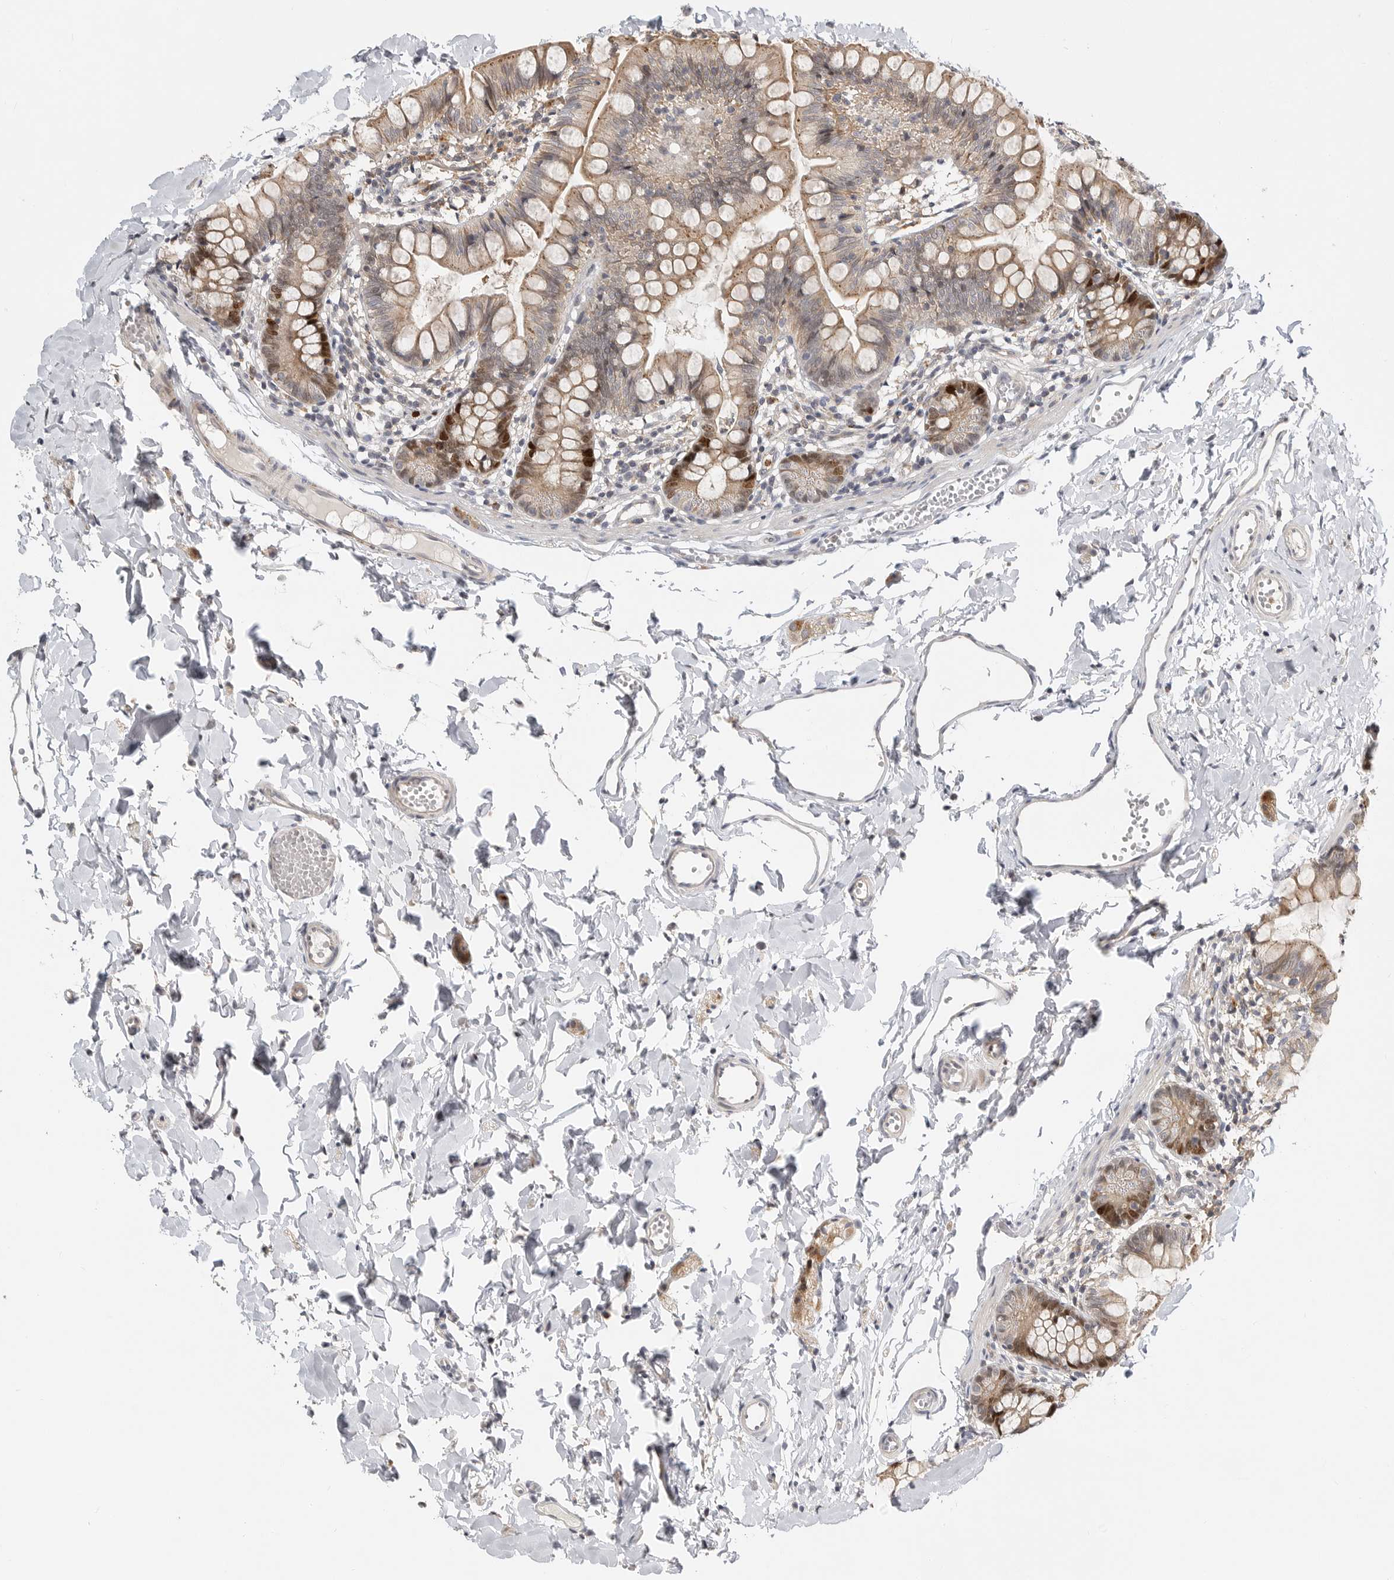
{"staining": {"intensity": "moderate", "quantity": ">75%", "location": "cytoplasmic/membranous,nuclear"}, "tissue": "small intestine", "cell_type": "Glandular cells", "image_type": "normal", "snomed": [{"axis": "morphology", "description": "Normal tissue, NOS"}, {"axis": "topography", "description": "Small intestine"}], "caption": "A high-resolution histopathology image shows immunohistochemistry staining of unremarkable small intestine, which demonstrates moderate cytoplasmic/membranous,nuclear positivity in approximately >75% of glandular cells. Immunohistochemistry (ihc) stains the protein of interest in brown and the nuclei are stained blue.", "gene": "CSNK1G3", "patient": {"sex": "male", "age": 7}}